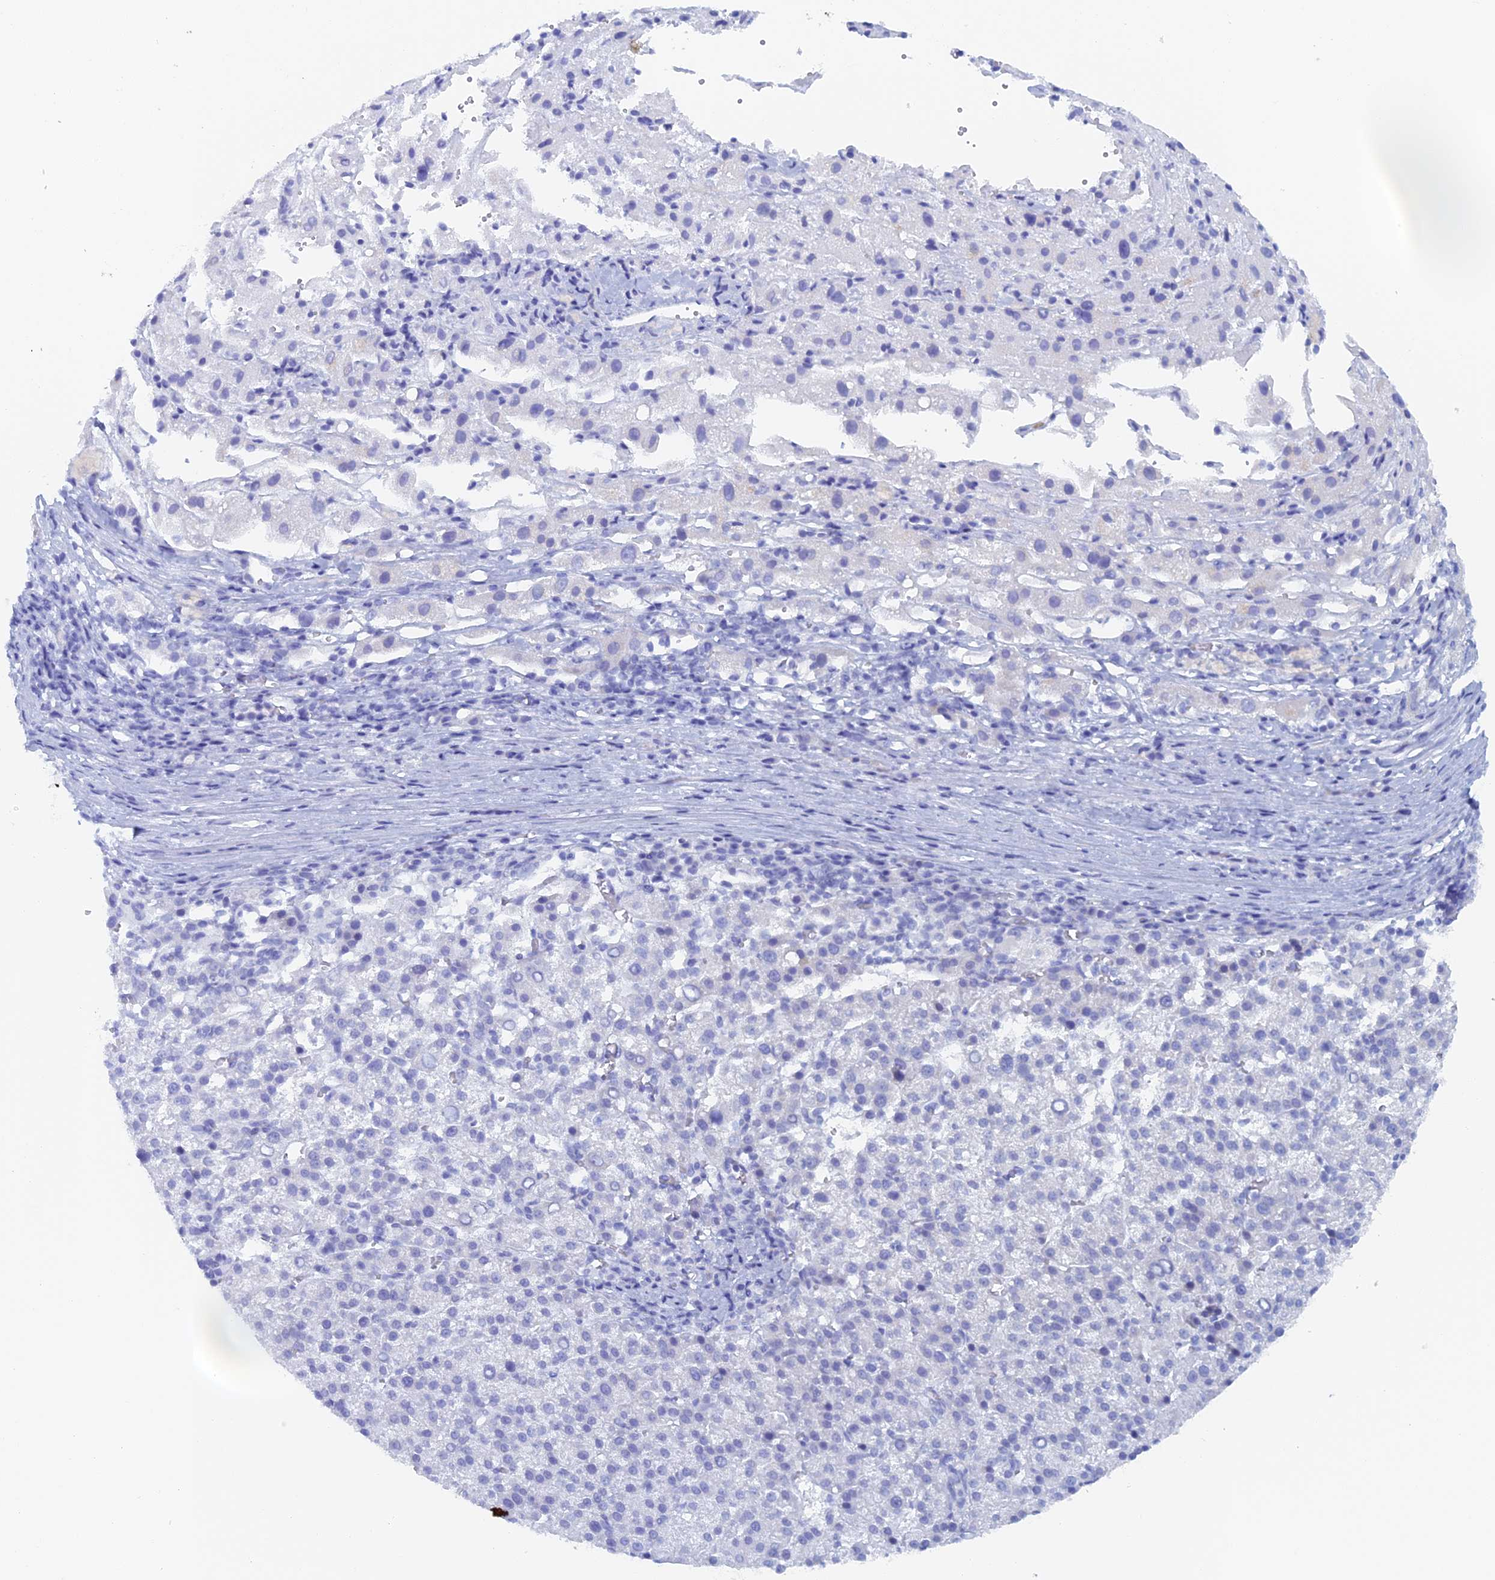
{"staining": {"intensity": "negative", "quantity": "none", "location": "none"}, "tissue": "liver cancer", "cell_type": "Tumor cells", "image_type": "cancer", "snomed": [{"axis": "morphology", "description": "Carcinoma, Hepatocellular, NOS"}, {"axis": "topography", "description": "Liver"}], "caption": "Histopathology image shows no significant protein positivity in tumor cells of hepatocellular carcinoma (liver).", "gene": "ELOVL6", "patient": {"sex": "female", "age": 58}}